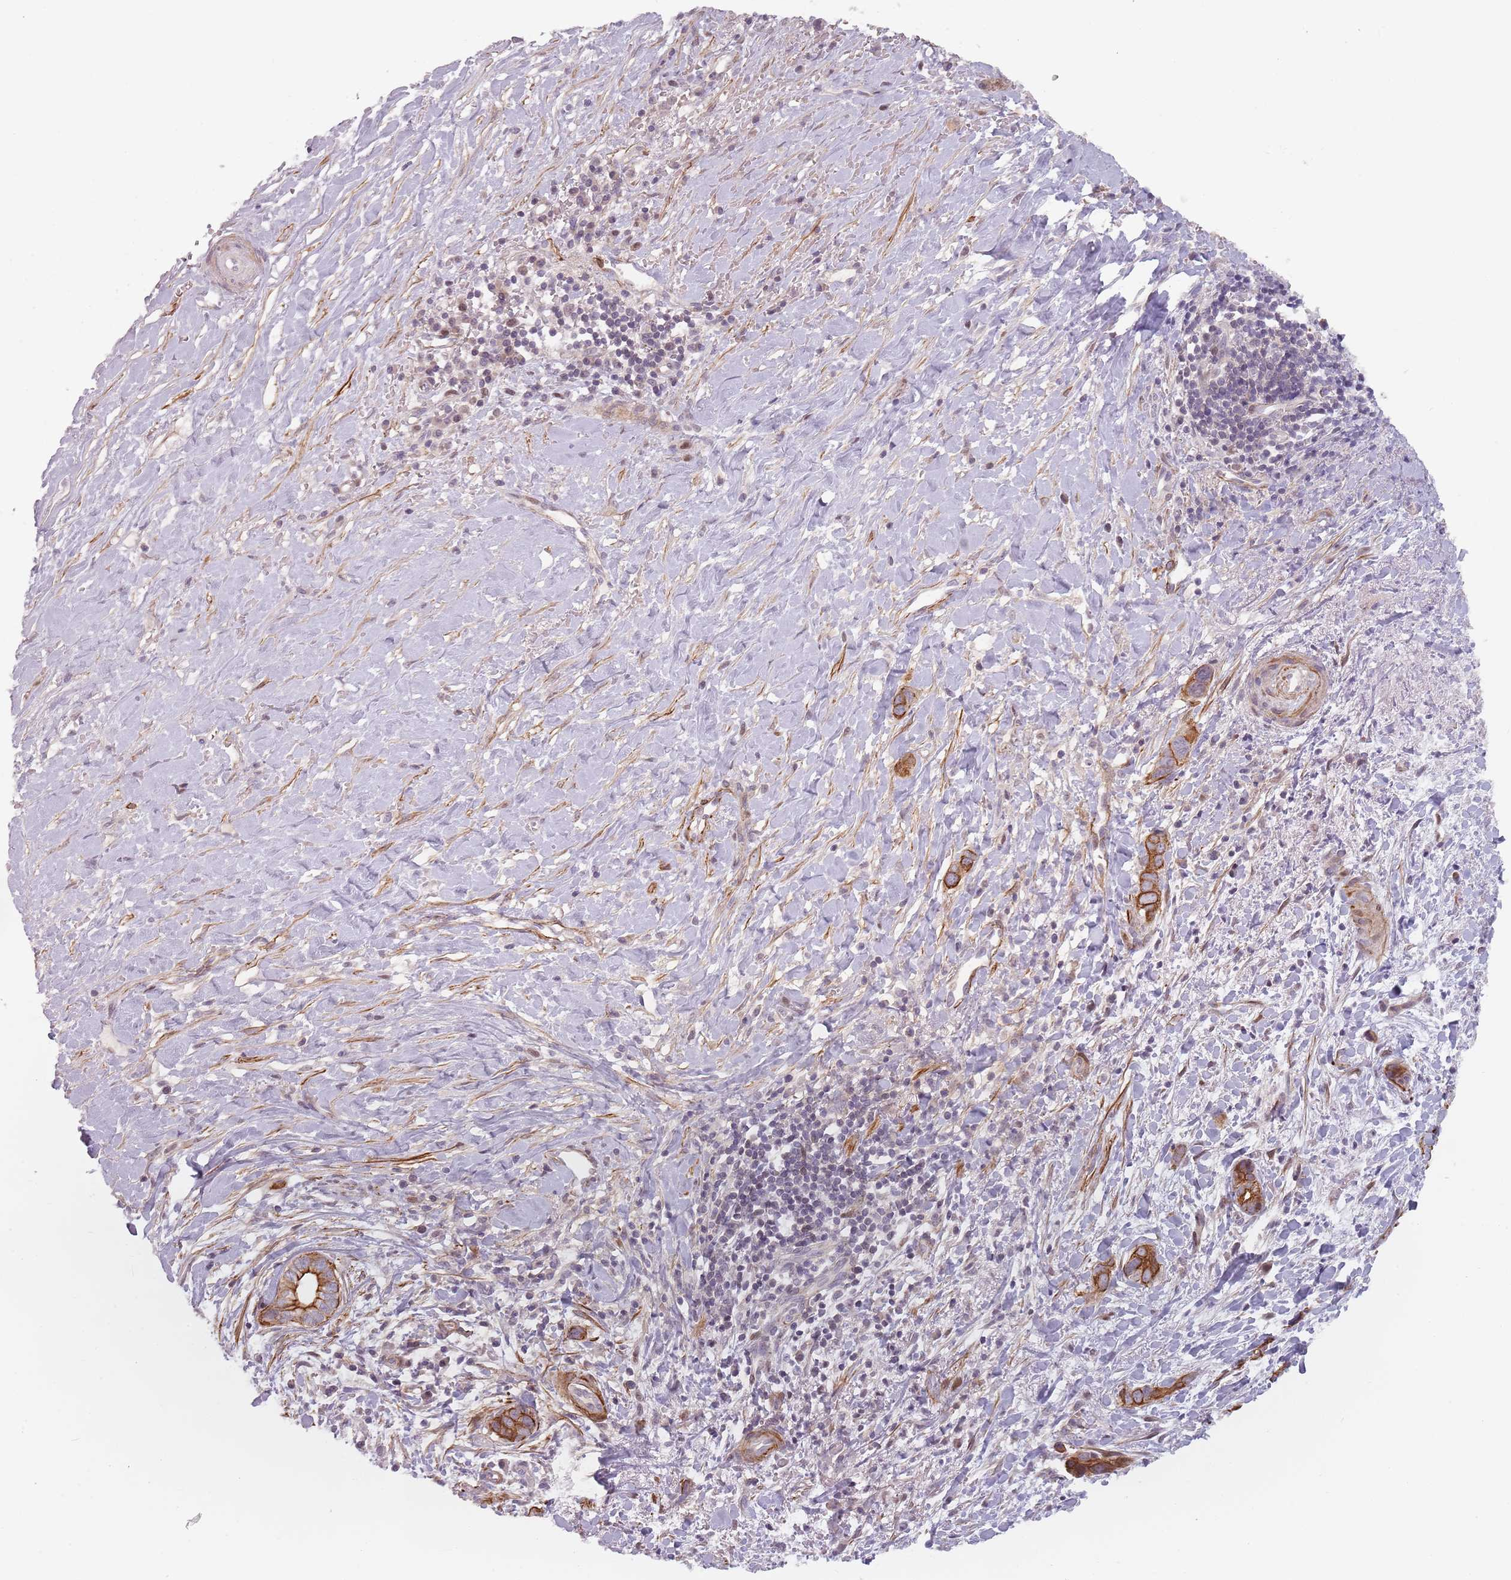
{"staining": {"intensity": "strong", "quantity": ">75%", "location": "cytoplasmic/membranous"}, "tissue": "liver cancer", "cell_type": "Tumor cells", "image_type": "cancer", "snomed": [{"axis": "morphology", "description": "Cholangiocarcinoma"}, {"axis": "topography", "description": "Liver"}], "caption": "This histopathology image reveals immunohistochemistry staining of human cholangiocarcinoma (liver), with high strong cytoplasmic/membranous staining in about >75% of tumor cells.", "gene": "RPS6KA2", "patient": {"sex": "female", "age": 79}}